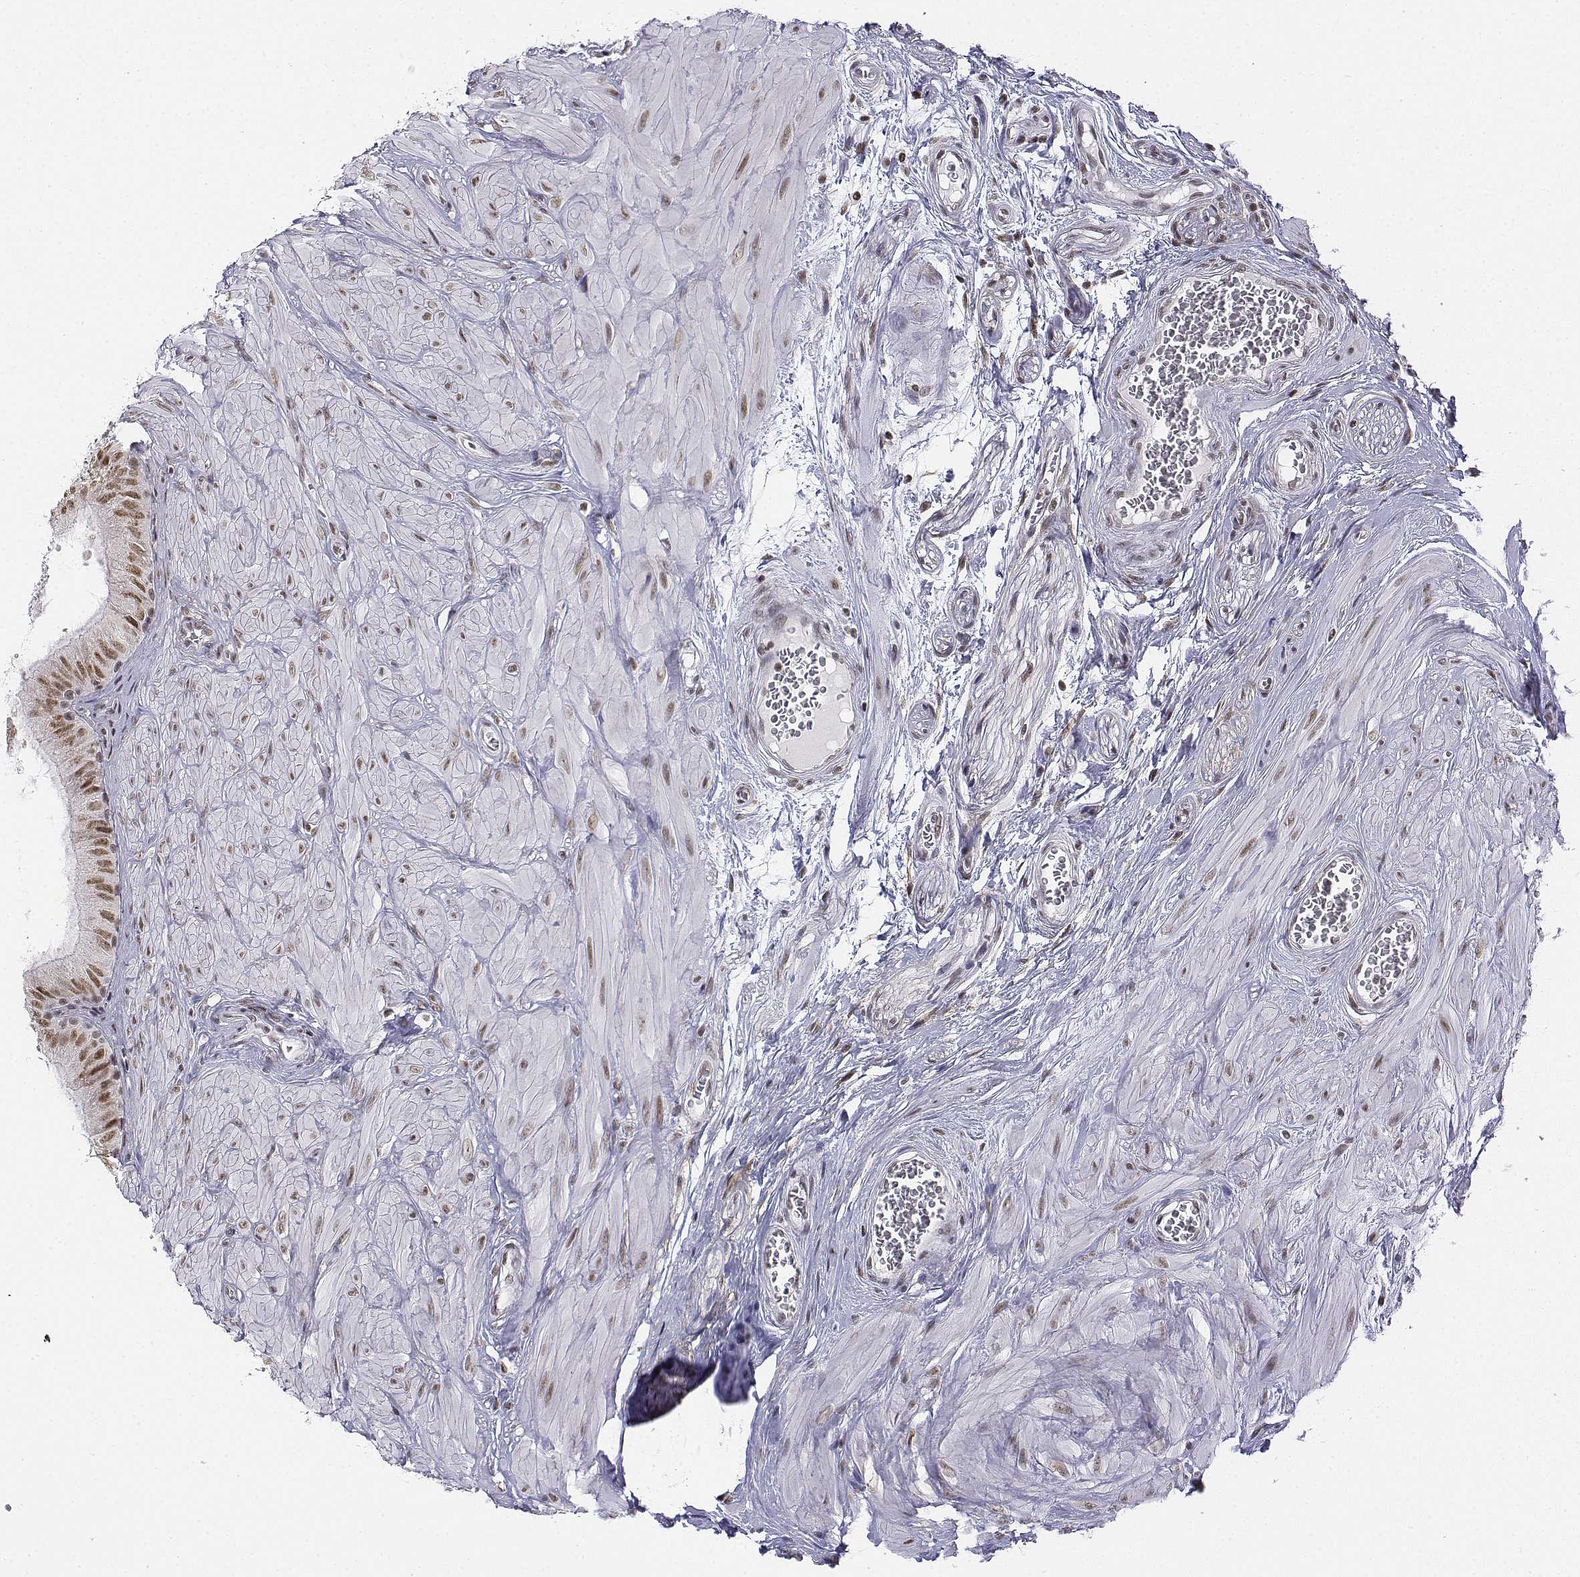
{"staining": {"intensity": "moderate", "quantity": ">75%", "location": "nuclear"}, "tissue": "epididymis", "cell_type": "Glandular cells", "image_type": "normal", "snomed": [{"axis": "morphology", "description": "Normal tissue, NOS"}, {"axis": "topography", "description": "Epididymis"}], "caption": "This micrograph exhibits normal epididymis stained with immunohistochemistry to label a protein in brown. The nuclear of glandular cells show moderate positivity for the protein. Nuclei are counter-stained blue.", "gene": "SETD1A", "patient": {"sex": "male", "age": 37}}